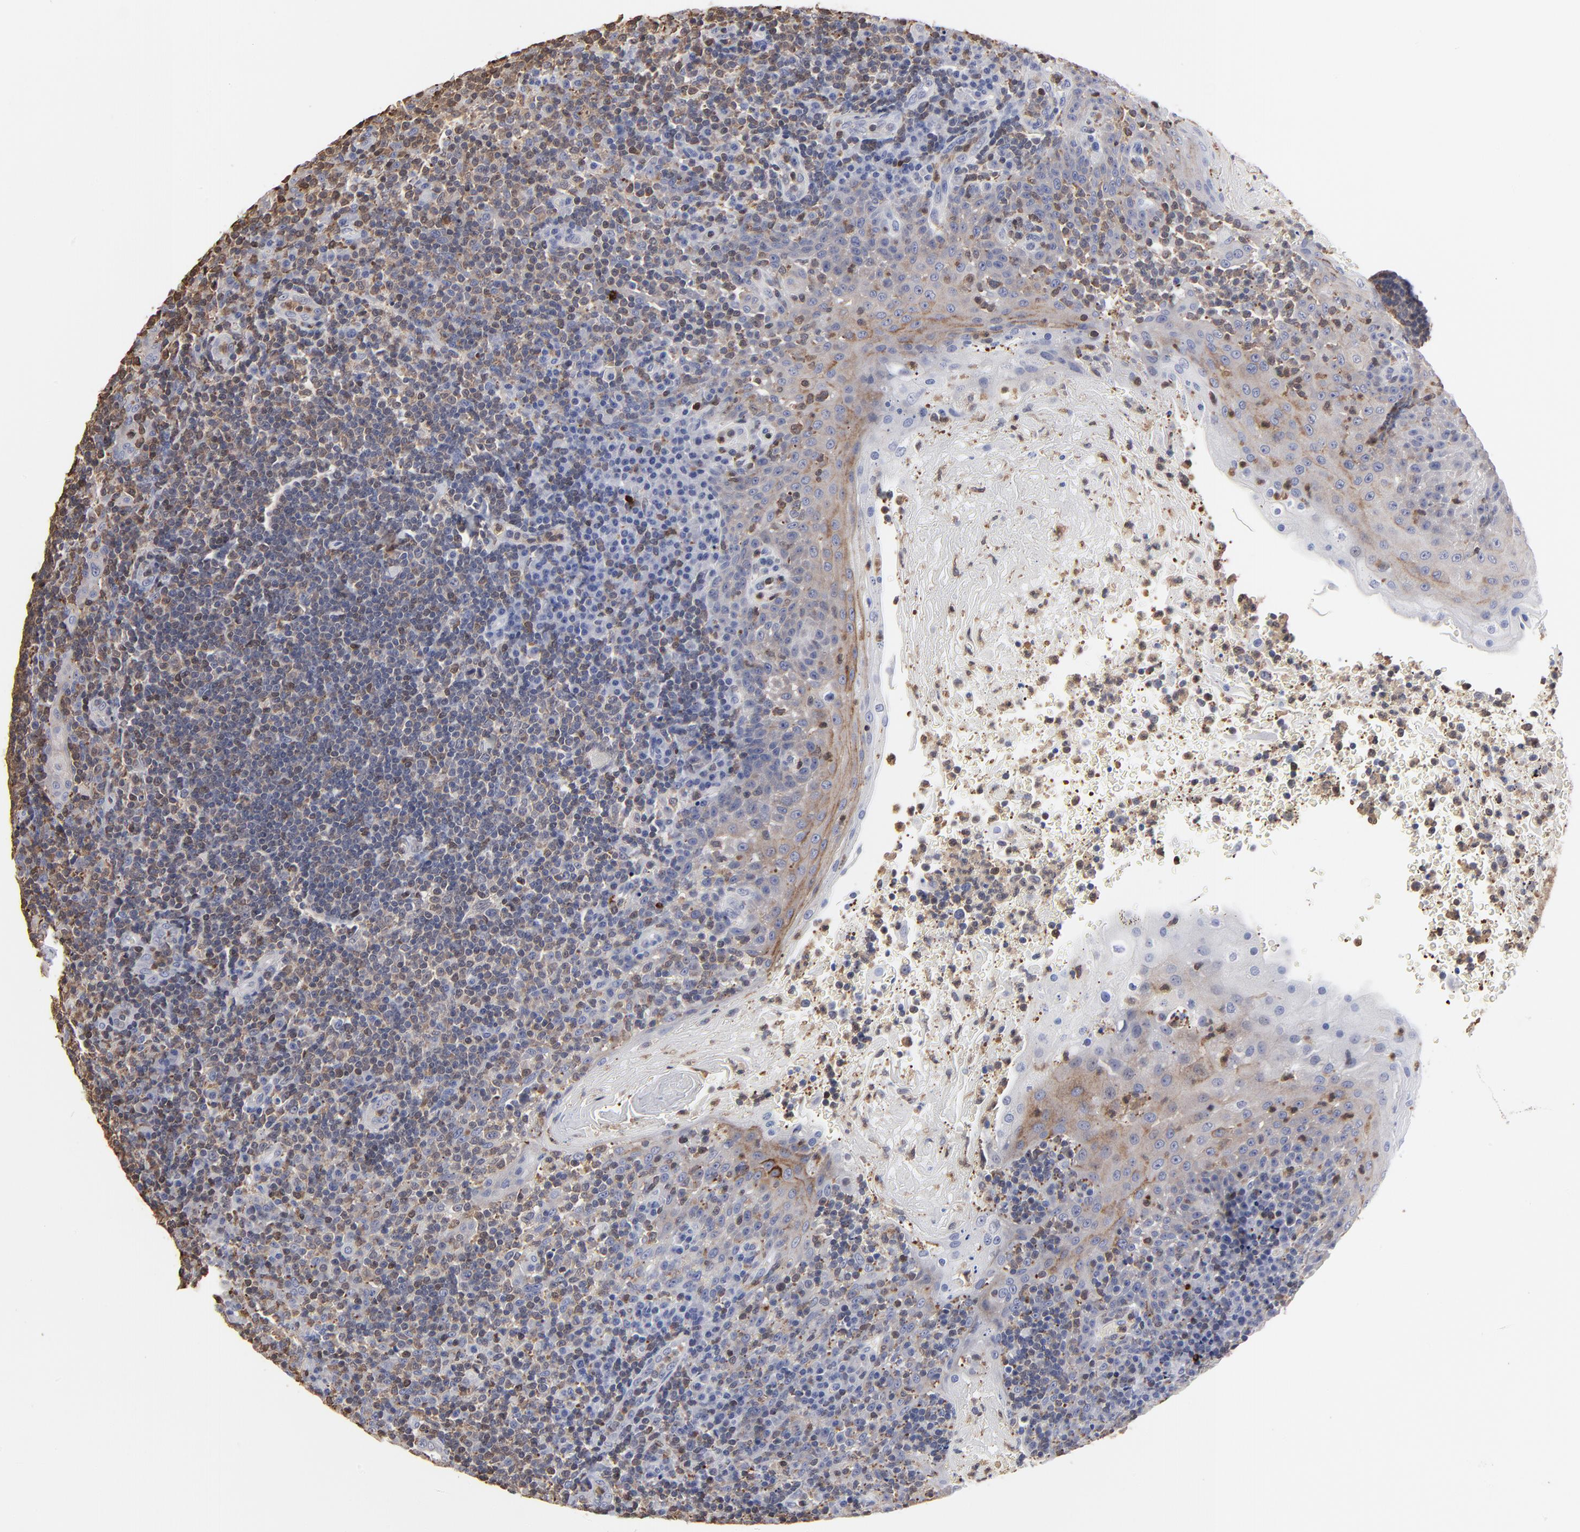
{"staining": {"intensity": "moderate", "quantity": "<25%", "location": "cytoplasmic/membranous"}, "tissue": "tonsil", "cell_type": "Germinal center cells", "image_type": "normal", "snomed": [{"axis": "morphology", "description": "Normal tissue, NOS"}, {"axis": "topography", "description": "Tonsil"}], "caption": "Immunohistochemistry (IHC) photomicrograph of normal human tonsil stained for a protein (brown), which exhibits low levels of moderate cytoplasmic/membranous positivity in about <25% of germinal center cells.", "gene": "TBXT", "patient": {"sex": "female", "age": 40}}